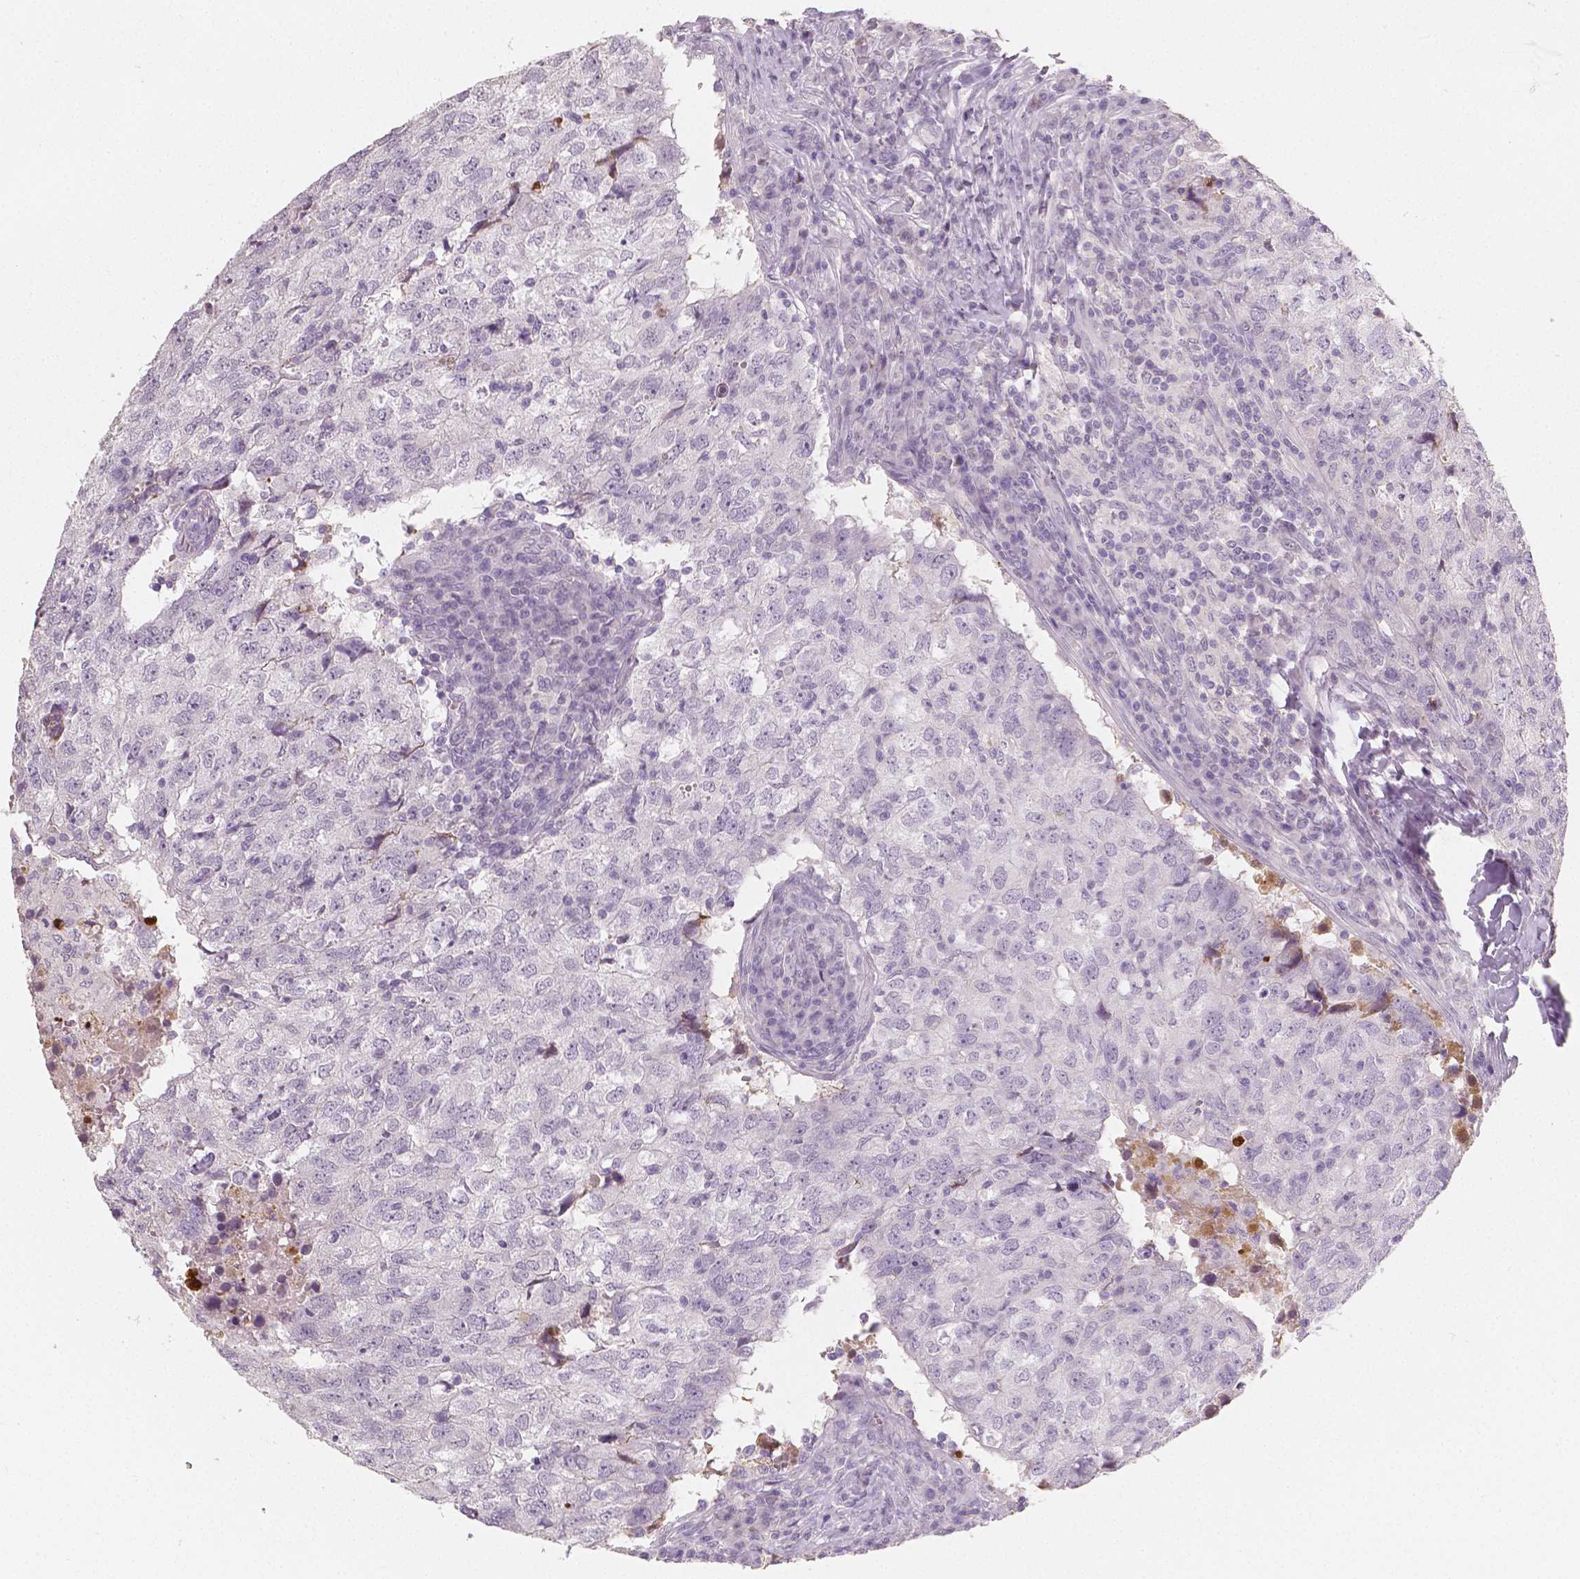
{"staining": {"intensity": "negative", "quantity": "none", "location": "none"}, "tissue": "breast cancer", "cell_type": "Tumor cells", "image_type": "cancer", "snomed": [{"axis": "morphology", "description": "Duct carcinoma"}, {"axis": "topography", "description": "Breast"}], "caption": "A high-resolution image shows IHC staining of intraductal carcinoma (breast), which demonstrates no significant positivity in tumor cells.", "gene": "APOA4", "patient": {"sex": "female", "age": 30}}